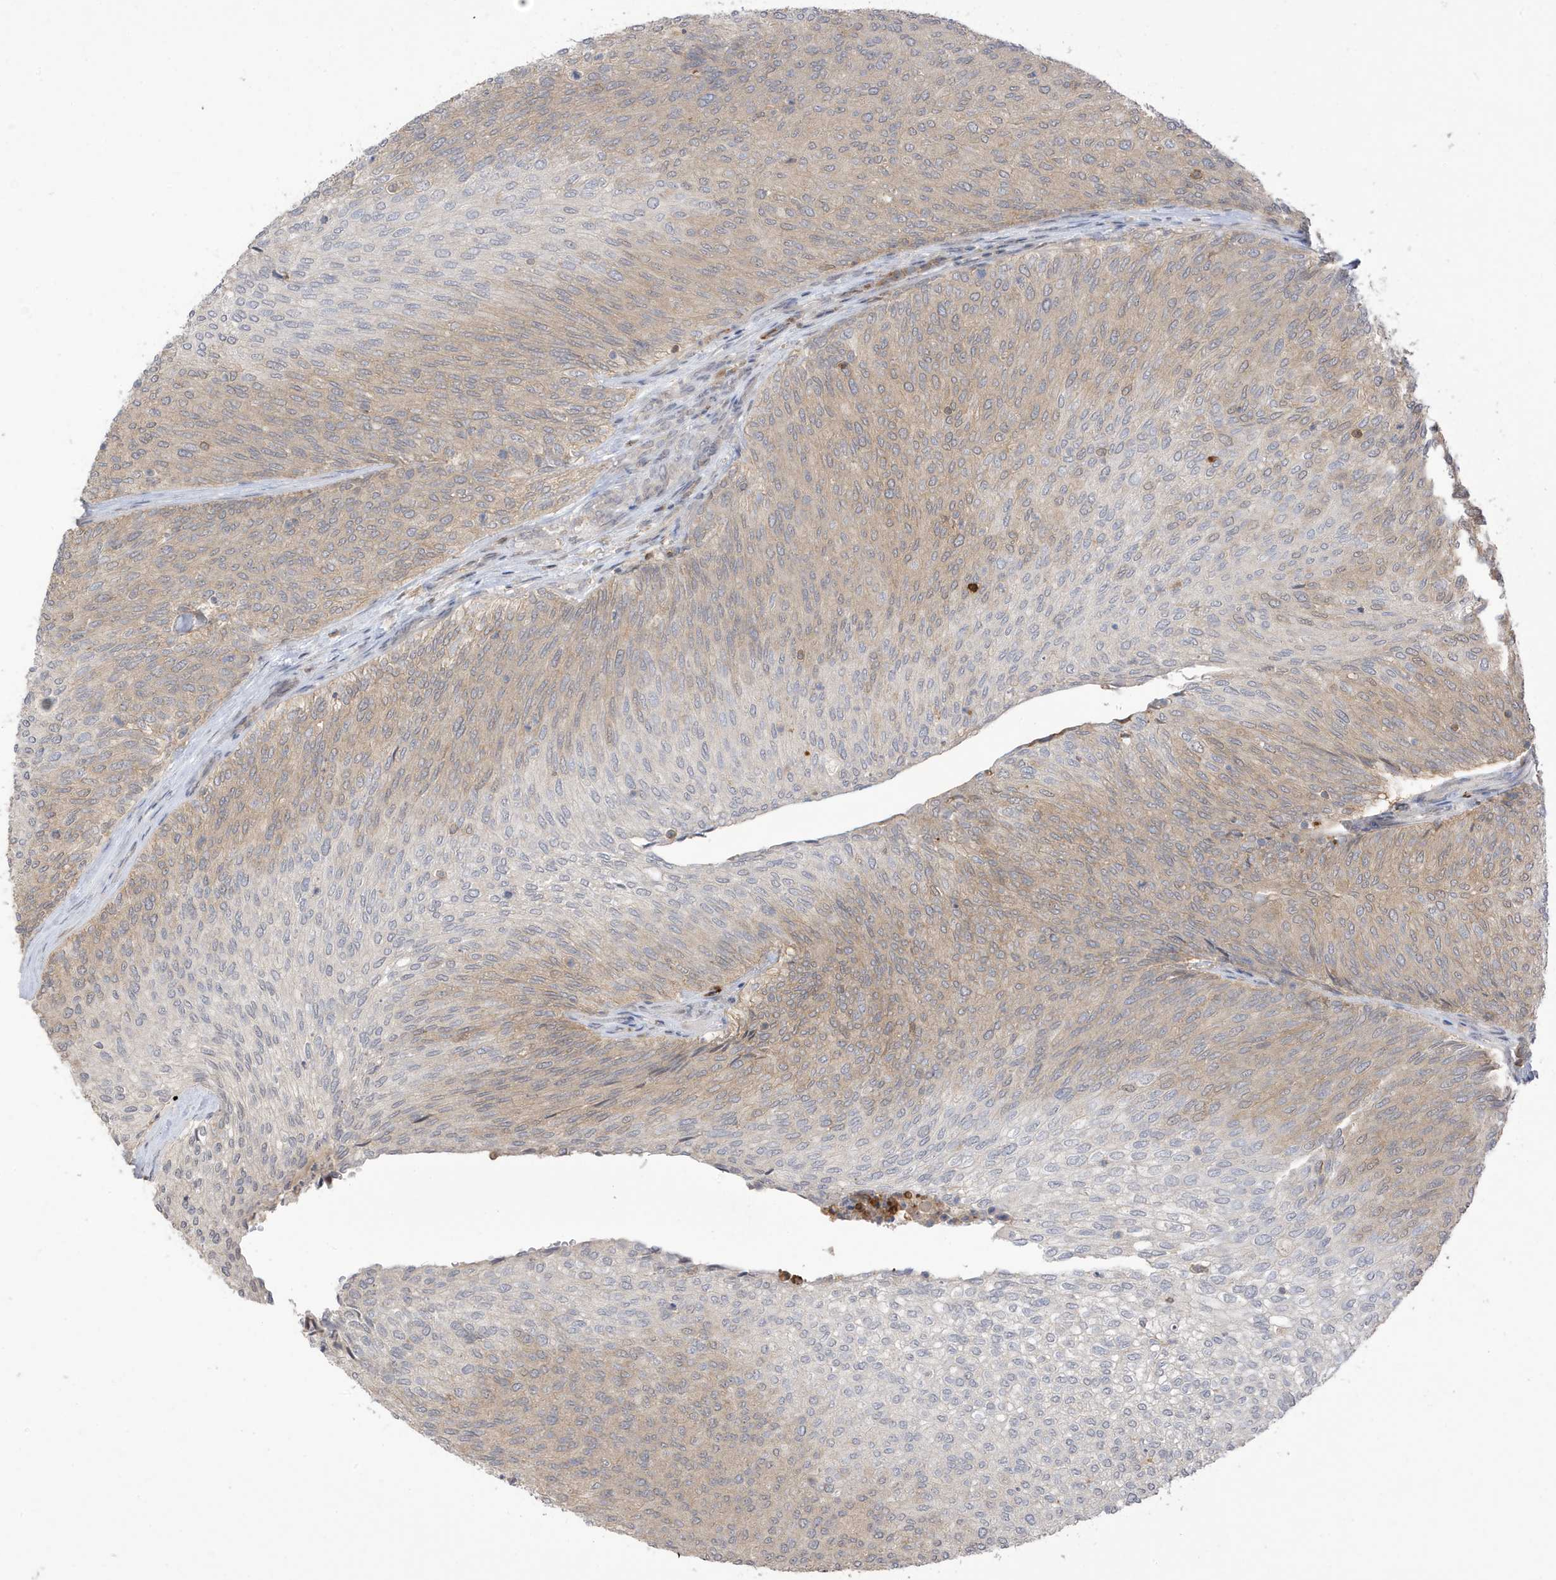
{"staining": {"intensity": "weak", "quantity": "25%-75%", "location": "cytoplasmic/membranous"}, "tissue": "urothelial cancer", "cell_type": "Tumor cells", "image_type": "cancer", "snomed": [{"axis": "morphology", "description": "Urothelial carcinoma, Low grade"}, {"axis": "topography", "description": "Urinary bladder"}], "caption": "Urothelial carcinoma (low-grade) was stained to show a protein in brown. There is low levels of weak cytoplasmic/membranous staining in approximately 25%-75% of tumor cells. Using DAB (3,3'-diaminobenzidine) (brown) and hematoxylin (blue) stains, captured at high magnification using brightfield microscopy.", "gene": "TAB3", "patient": {"sex": "female", "age": 79}}